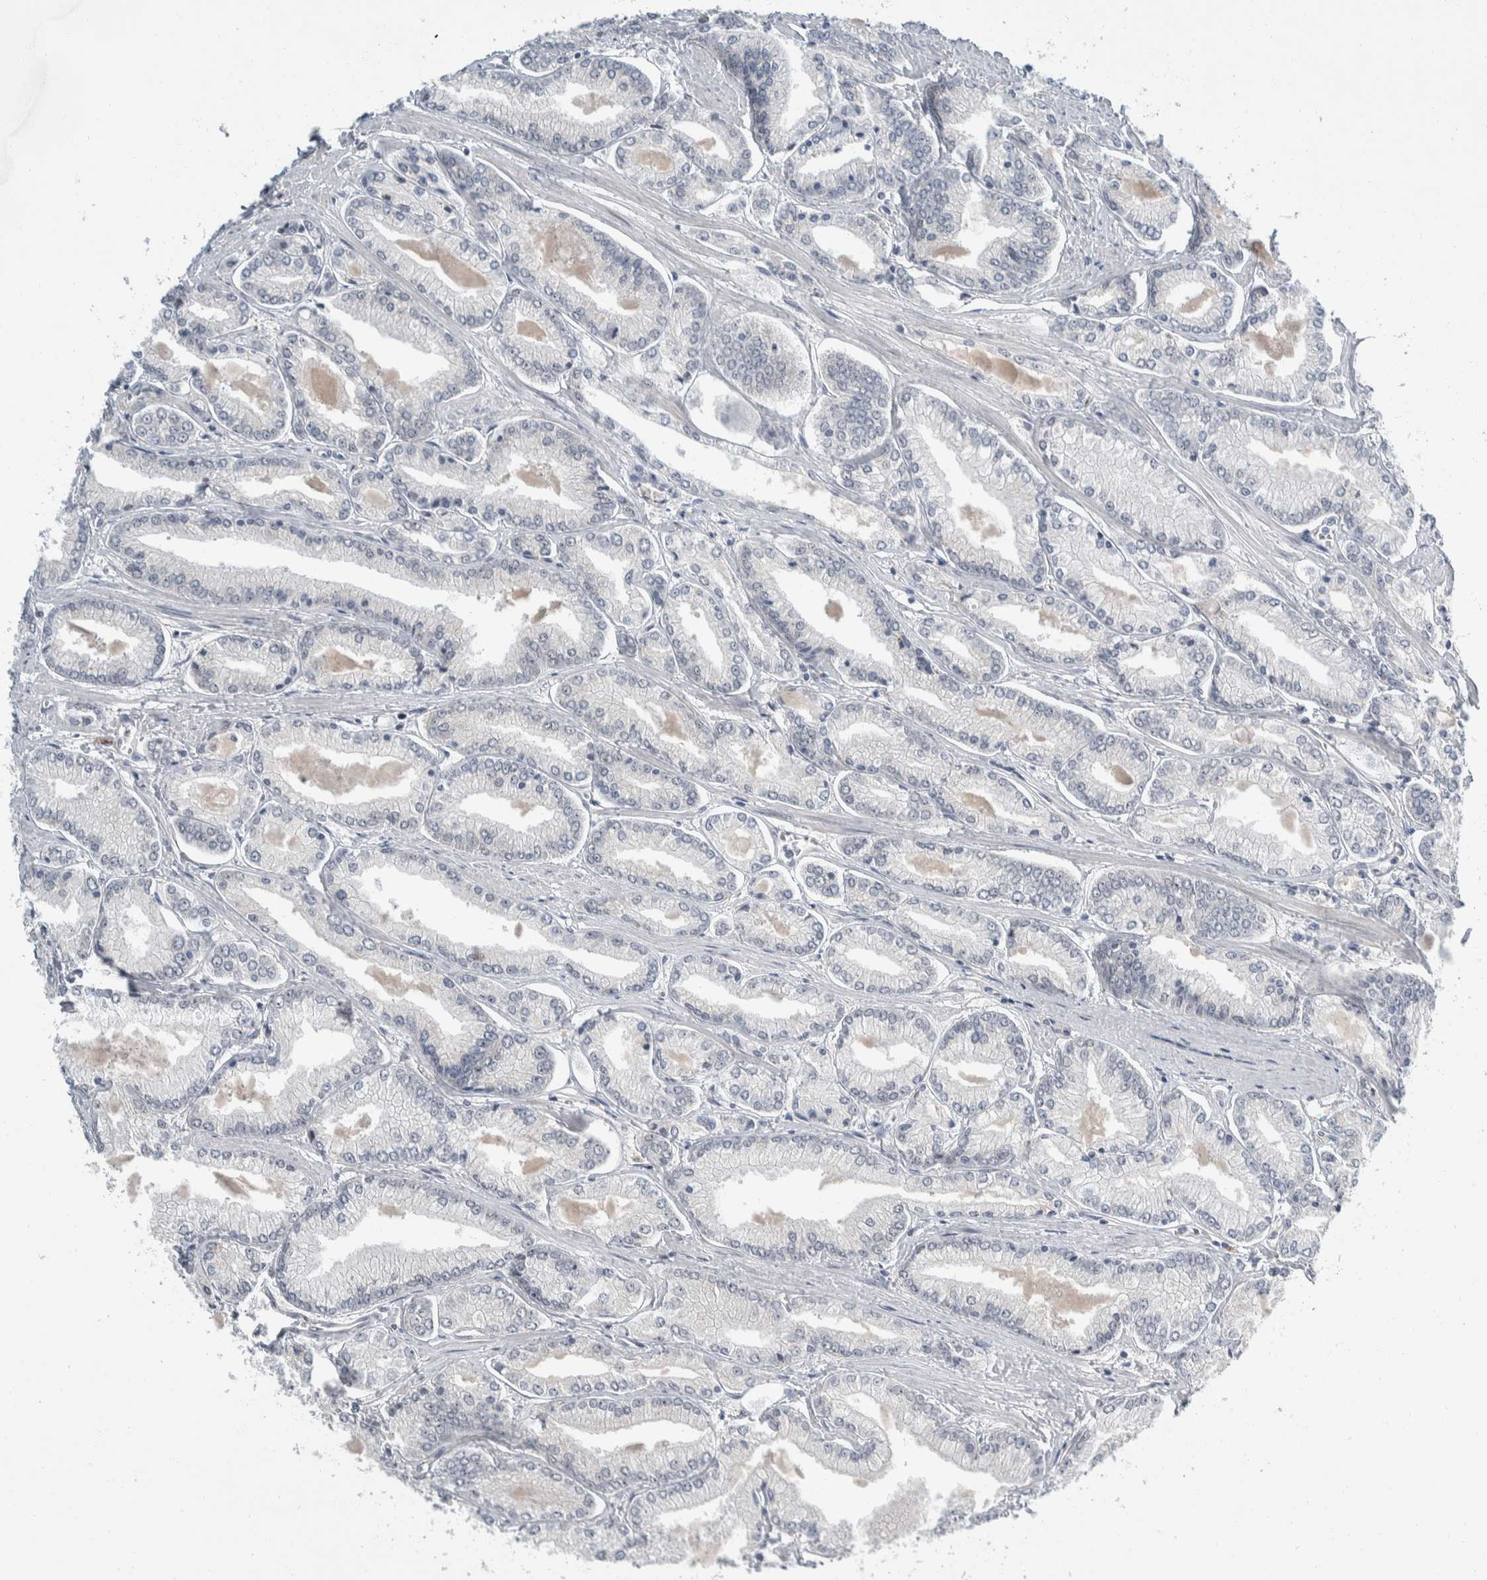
{"staining": {"intensity": "negative", "quantity": "none", "location": "none"}, "tissue": "prostate cancer", "cell_type": "Tumor cells", "image_type": "cancer", "snomed": [{"axis": "morphology", "description": "Adenocarcinoma, Low grade"}, {"axis": "topography", "description": "Prostate"}], "caption": "IHC of human adenocarcinoma (low-grade) (prostate) shows no expression in tumor cells. Nuclei are stained in blue.", "gene": "SHPK", "patient": {"sex": "male", "age": 52}}